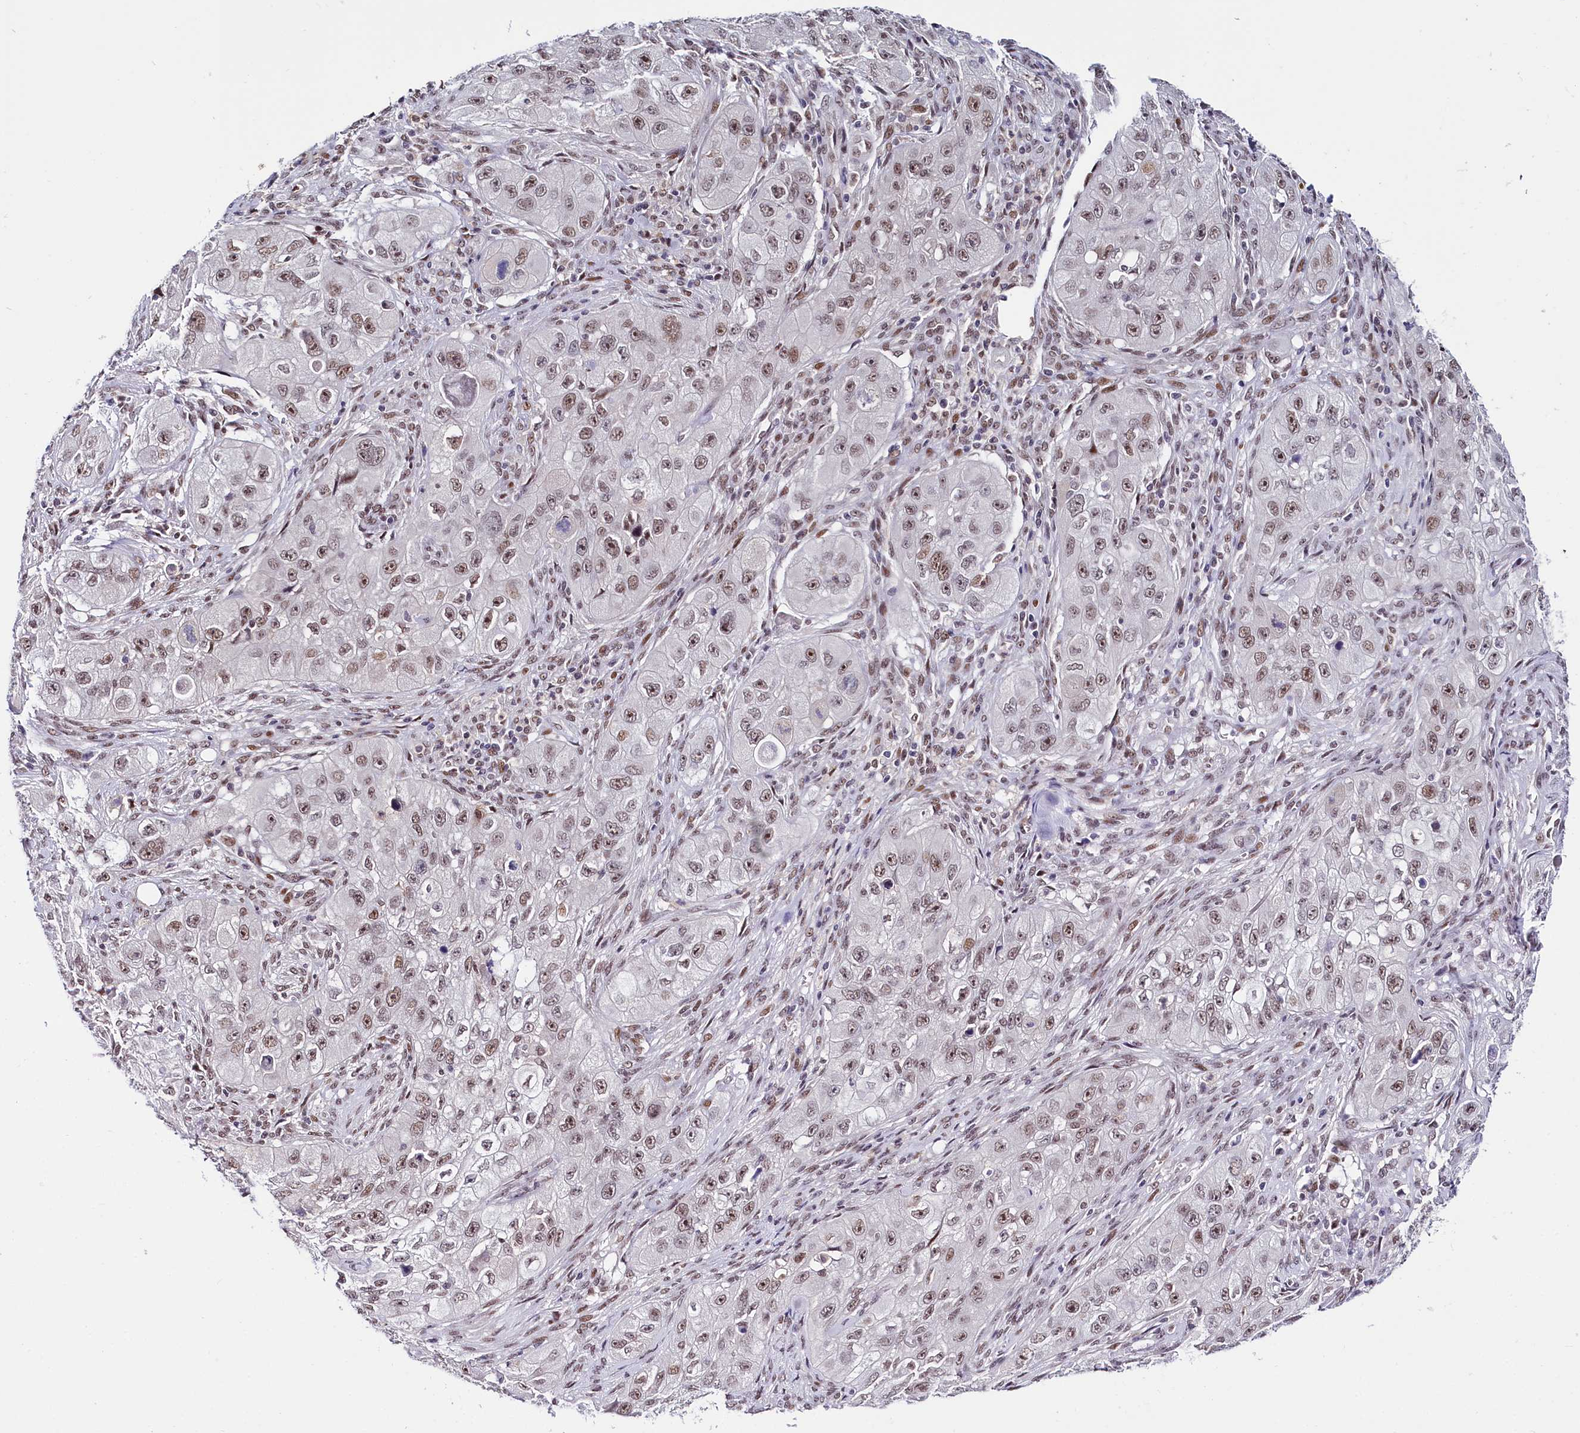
{"staining": {"intensity": "weak", "quantity": "25%-75%", "location": "nuclear"}, "tissue": "skin cancer", "cell_type": "Tumor cells", "image_type": "cancer", "snomed": [{"axis": "morphology", "description": "Squamous cell carcinoma, NOS"}, {"axis": "topography", "description": "Skin"}, {"axis": "topography", "description": "Subcutis"}], "caption": "Immunohistochemical staining of skin squamous cell carcinoma demonstrates low levels of weak nuclear expression in approximately 25%-75% of tumor cells. (IHC, brightfield microscopy, high magnification).", "gene": "SCAF11", "patient": {"sex": "male", "age": 73}}